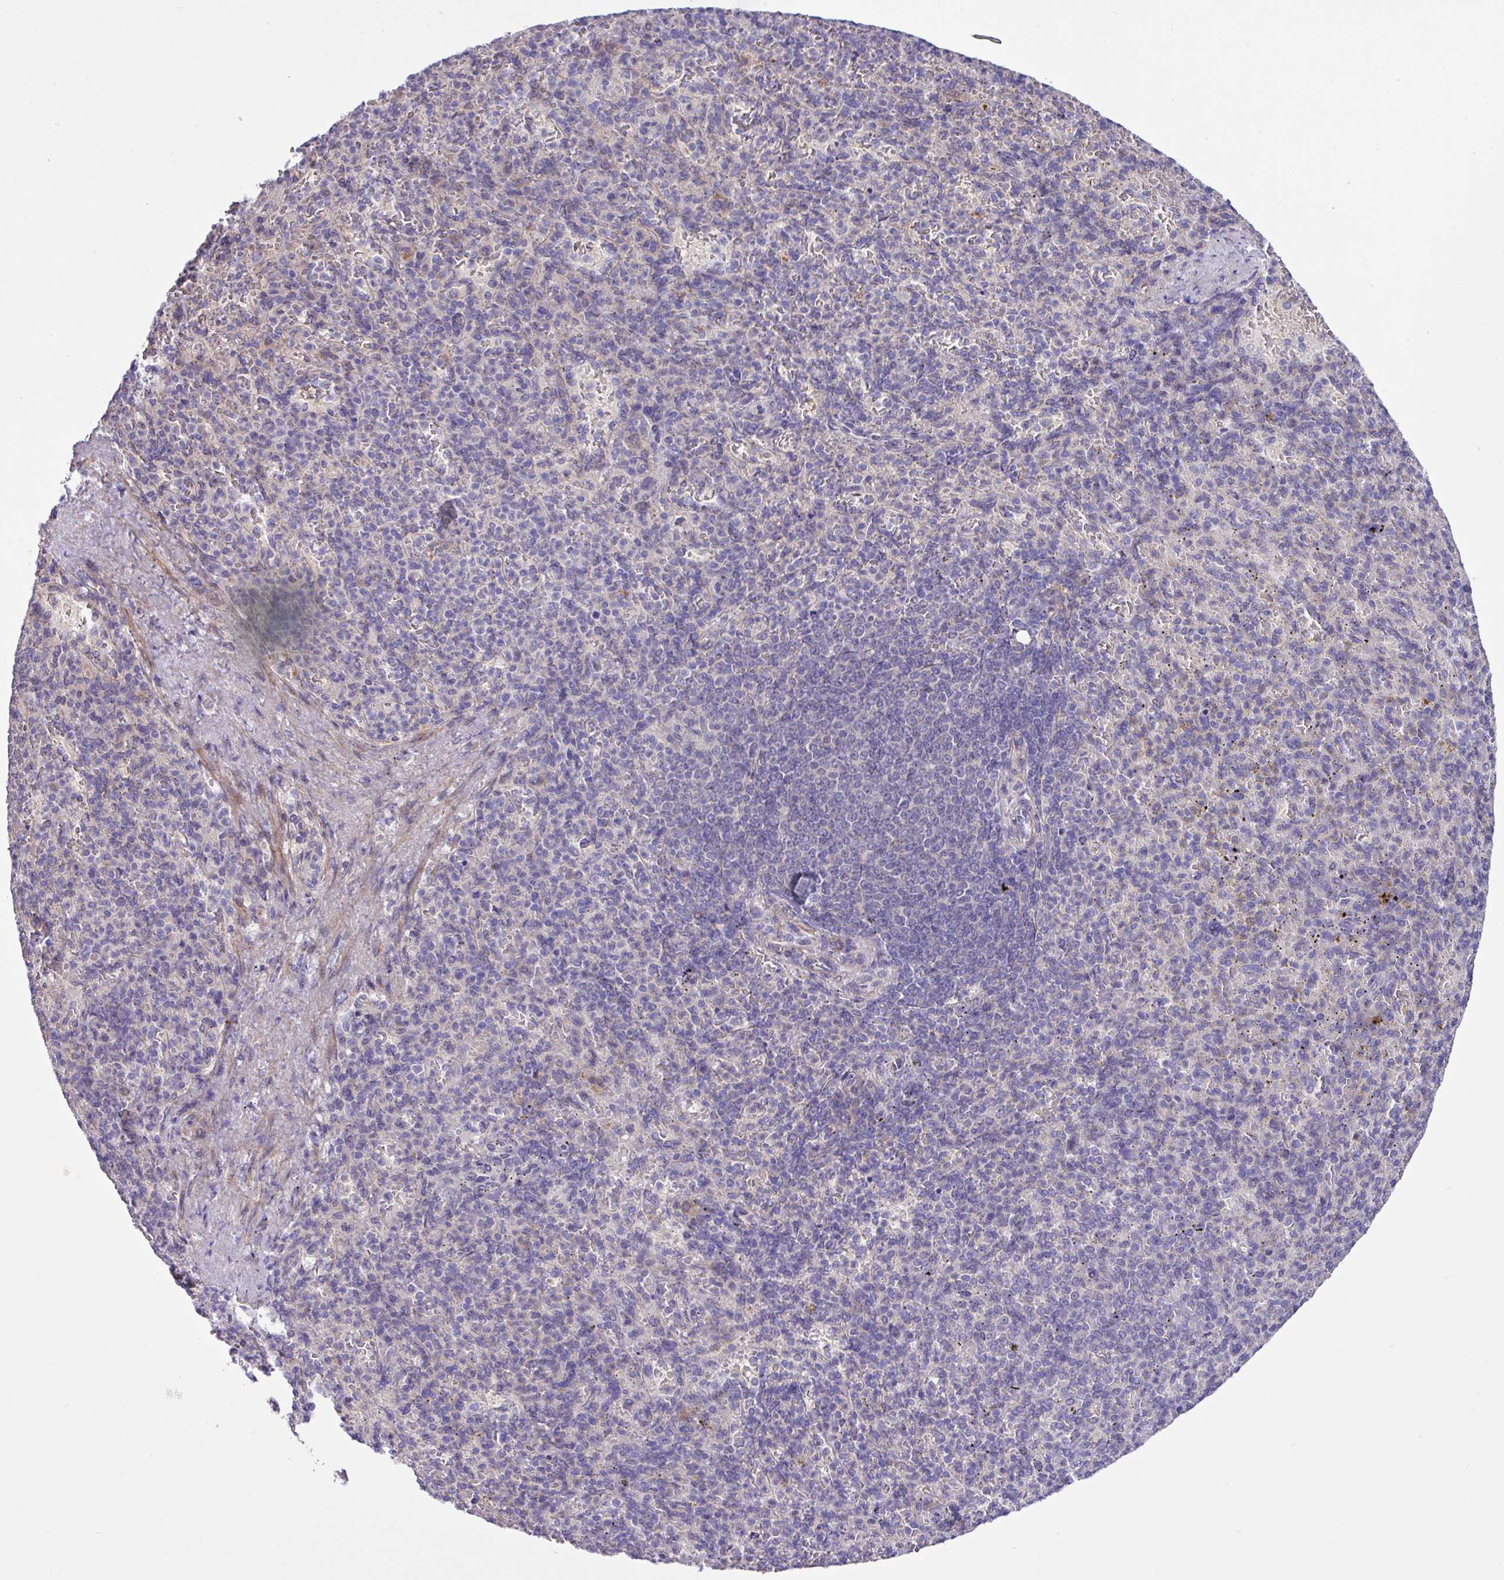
{"staining": {"intensity": "negative", "quantity": "none", "location": "none"}, "tissue": "spleen", "cell_type": "Cells in red pulp", "image_type": "normal", "snomed": [{"axis": "morphology", "description": "Normal tissue, NOS"}, {"axis": "topography", "description": "Spleen"}], "caption": "This is an IHC image of benign spleen. There is no positivity in cells in red pulp.", "gene": "SPINK8", "patient": {"sex": "female", "age": 74}}